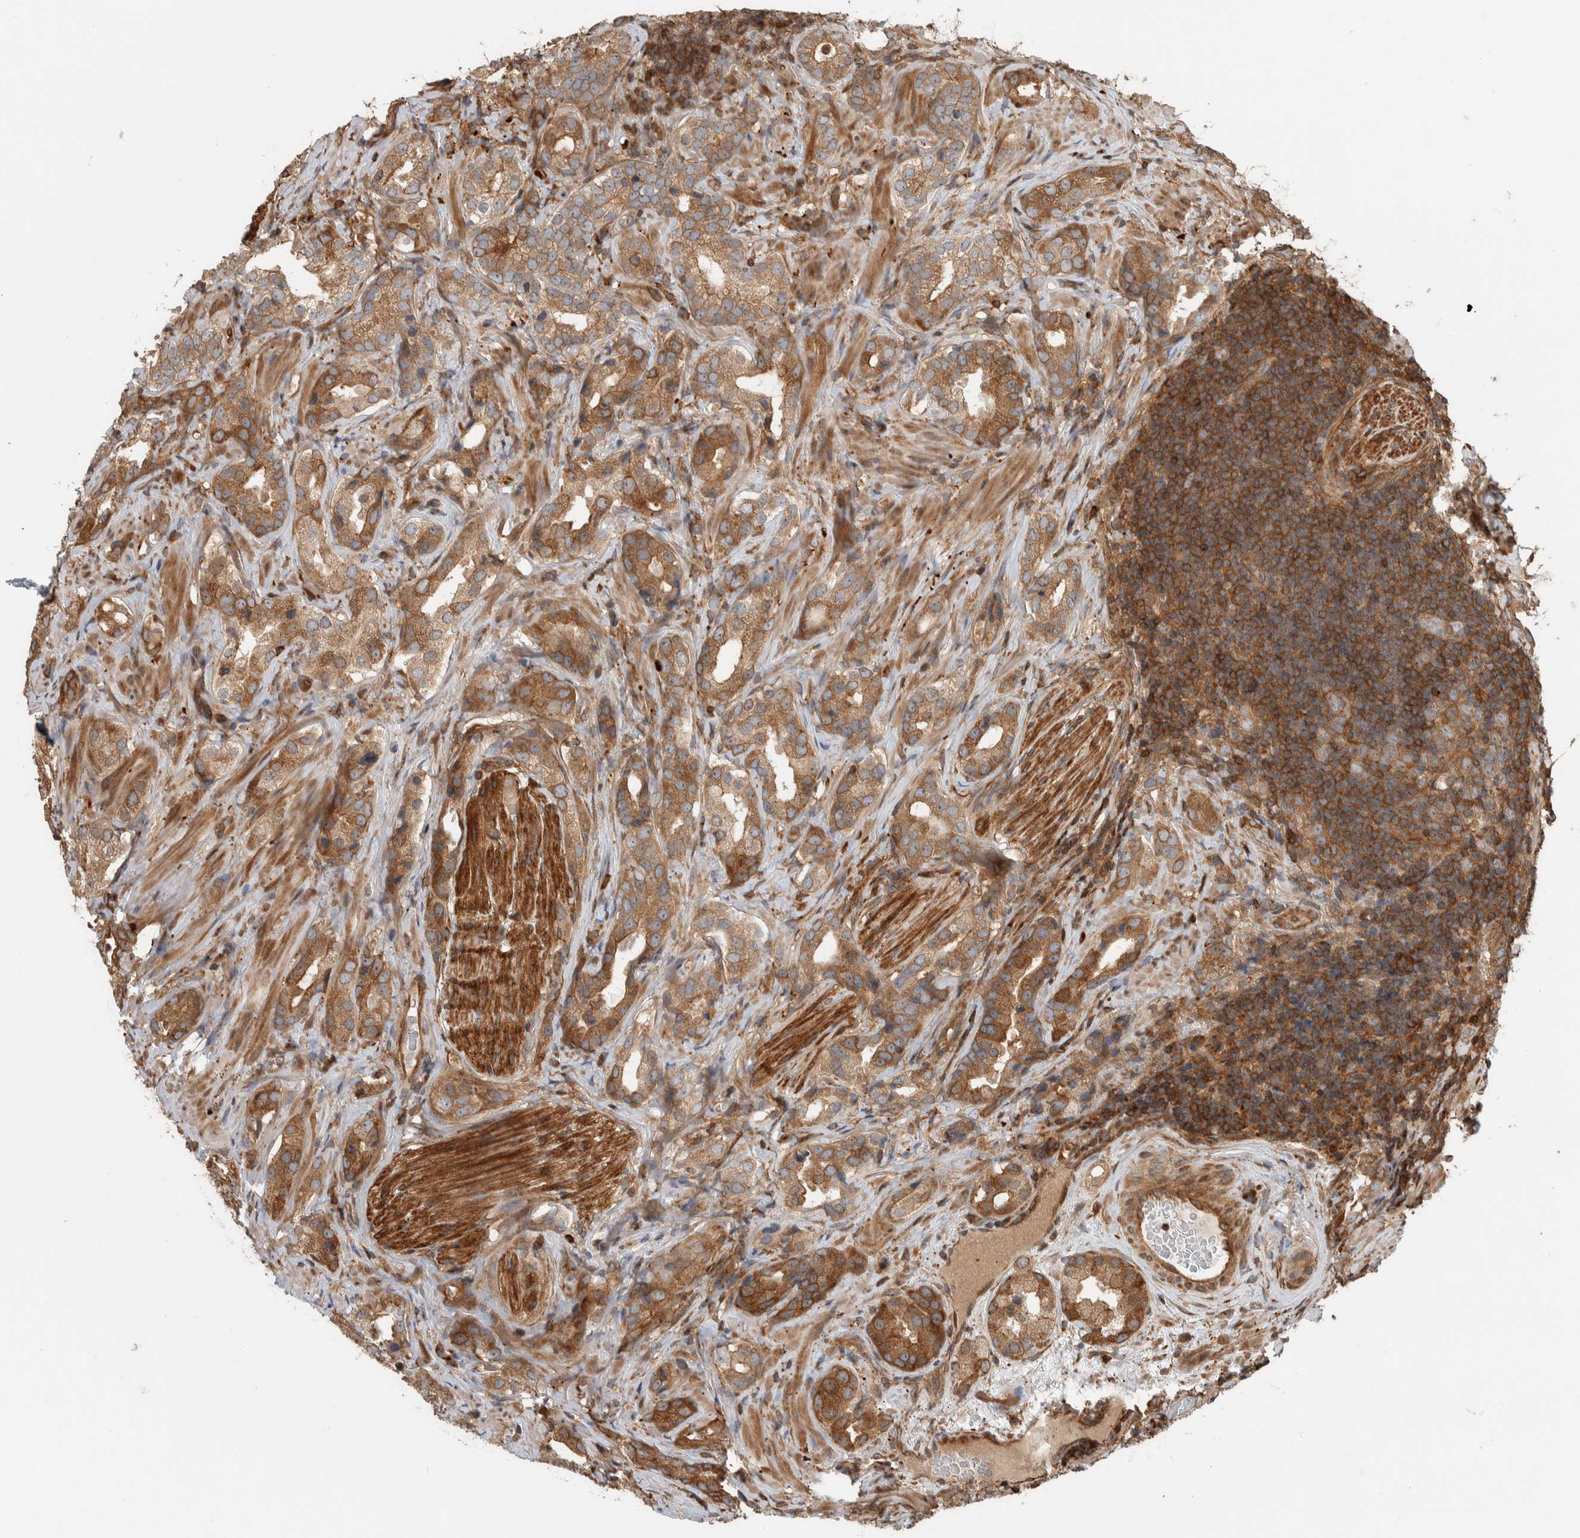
{"staining": {"intensity": "moderate", "quantity": ">75%", "location": "cytoplasmic/membranous"}, "tissue": "prostate cancer", "cell_type": "Tumor cells", "image_type": "cancer", "snomed": [{"axis": "morphology", "description": "Adenocarcinoma, High grade"}, {"axis": "topography", "description": "Prostate"}], "caption": "Human high-grade adenocarcinoma (prostate) stained for a protein (brown) reveals moderate cytoplasmic/membranous positive positivity in approximately >75% of tumor cells.", "gene": "CNTROB", "patient": {"sex": "male", "age": 63}}